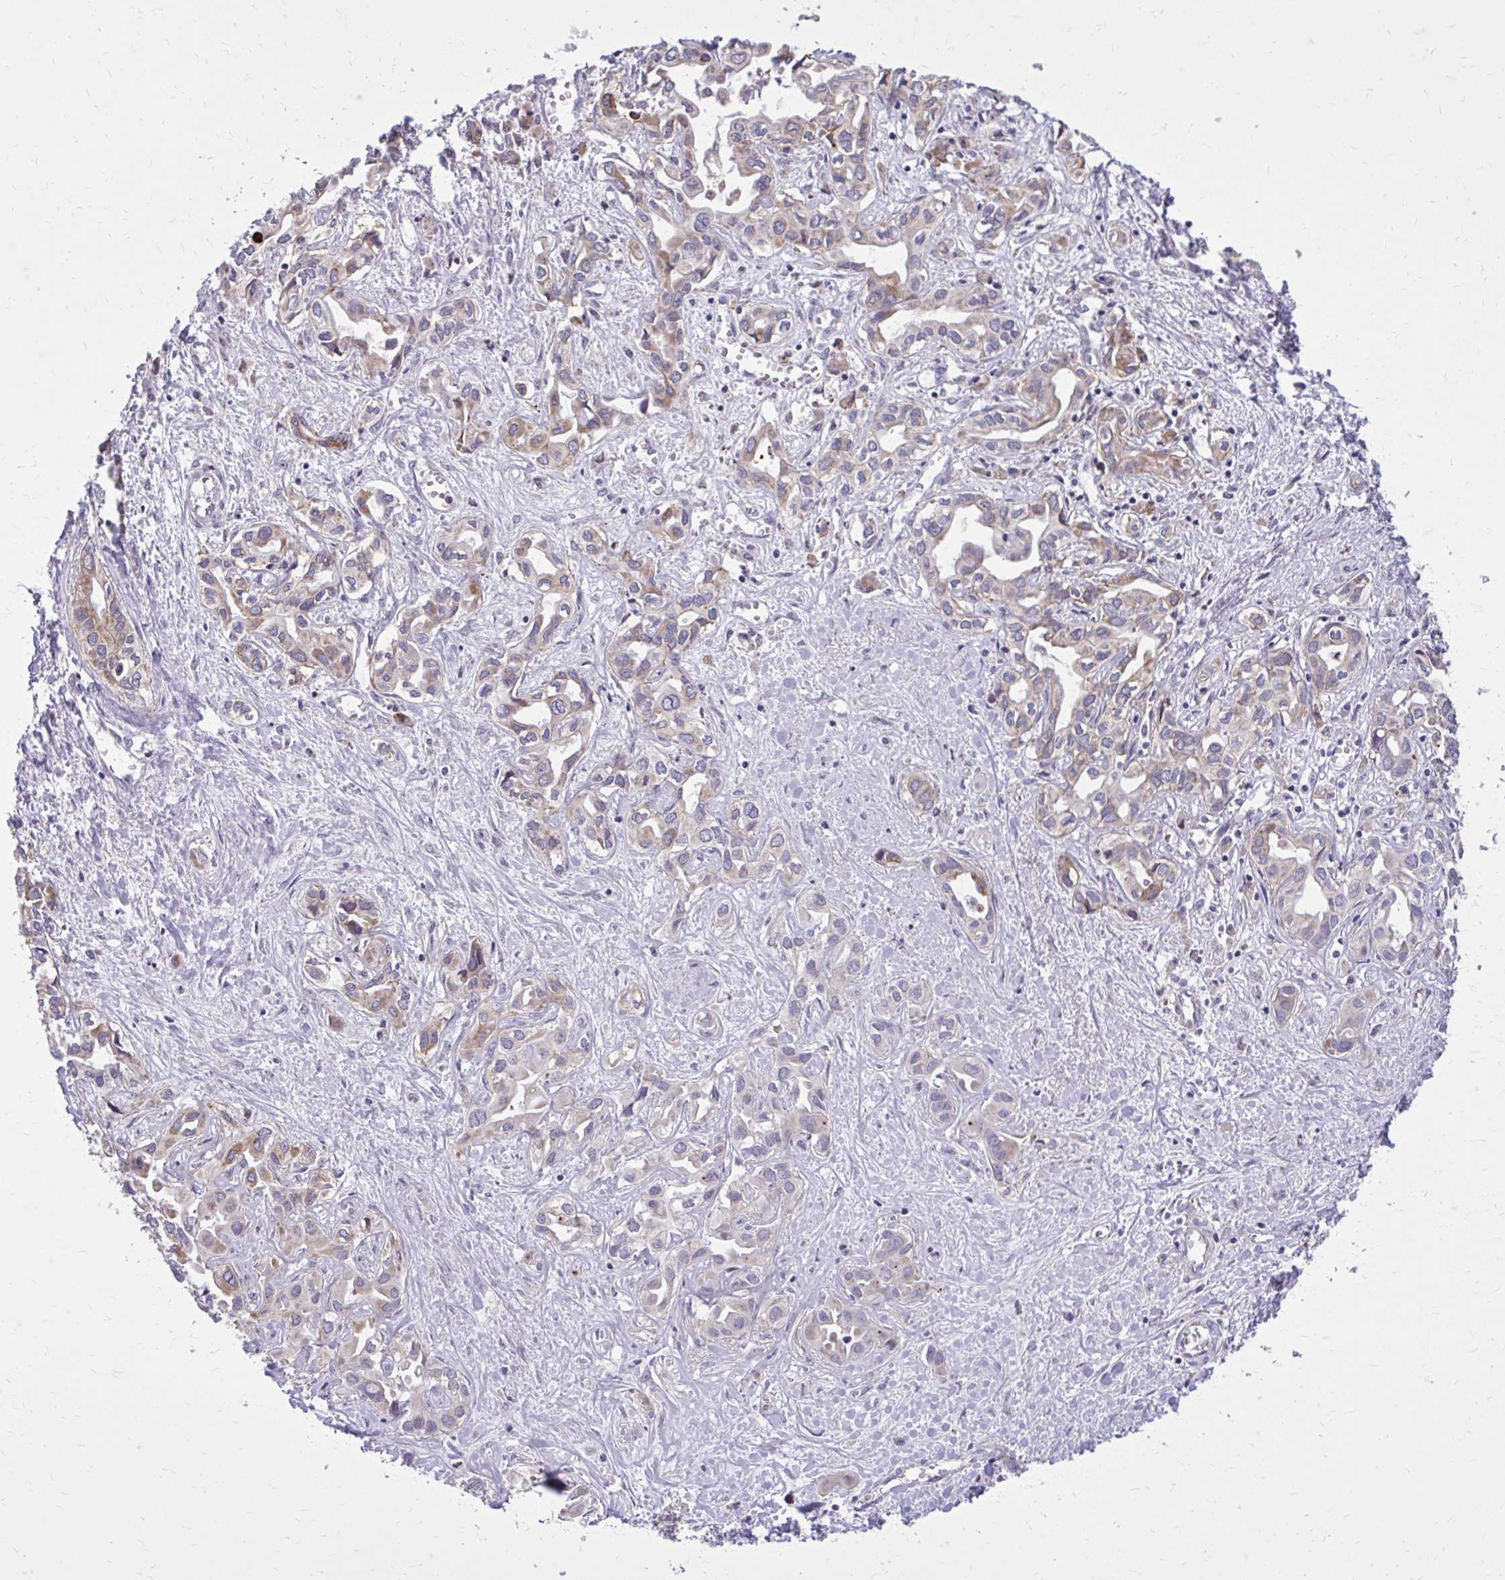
{"staining": {"intensity": "weak", "quantity": "25%-75%", "location": "cytoplasmic/membranous"}, "tissue": "liver cancer", "cell_type": "Tumor cells", "image_type": "cancer", "snomed": [{"axis": "morphology", "description": "Cholangiocarcinoma"}, {"axis": "topography", "description": "Liver"}], "caption": "Liver cancer tissue demonstrates weak cytoplasmic/membranous expression in approximately 25%-75% of tumor cells, visualized by immunohistochemistry.", "gene": "ABCC3", "patient": {"sex": "female", "age": 64}}